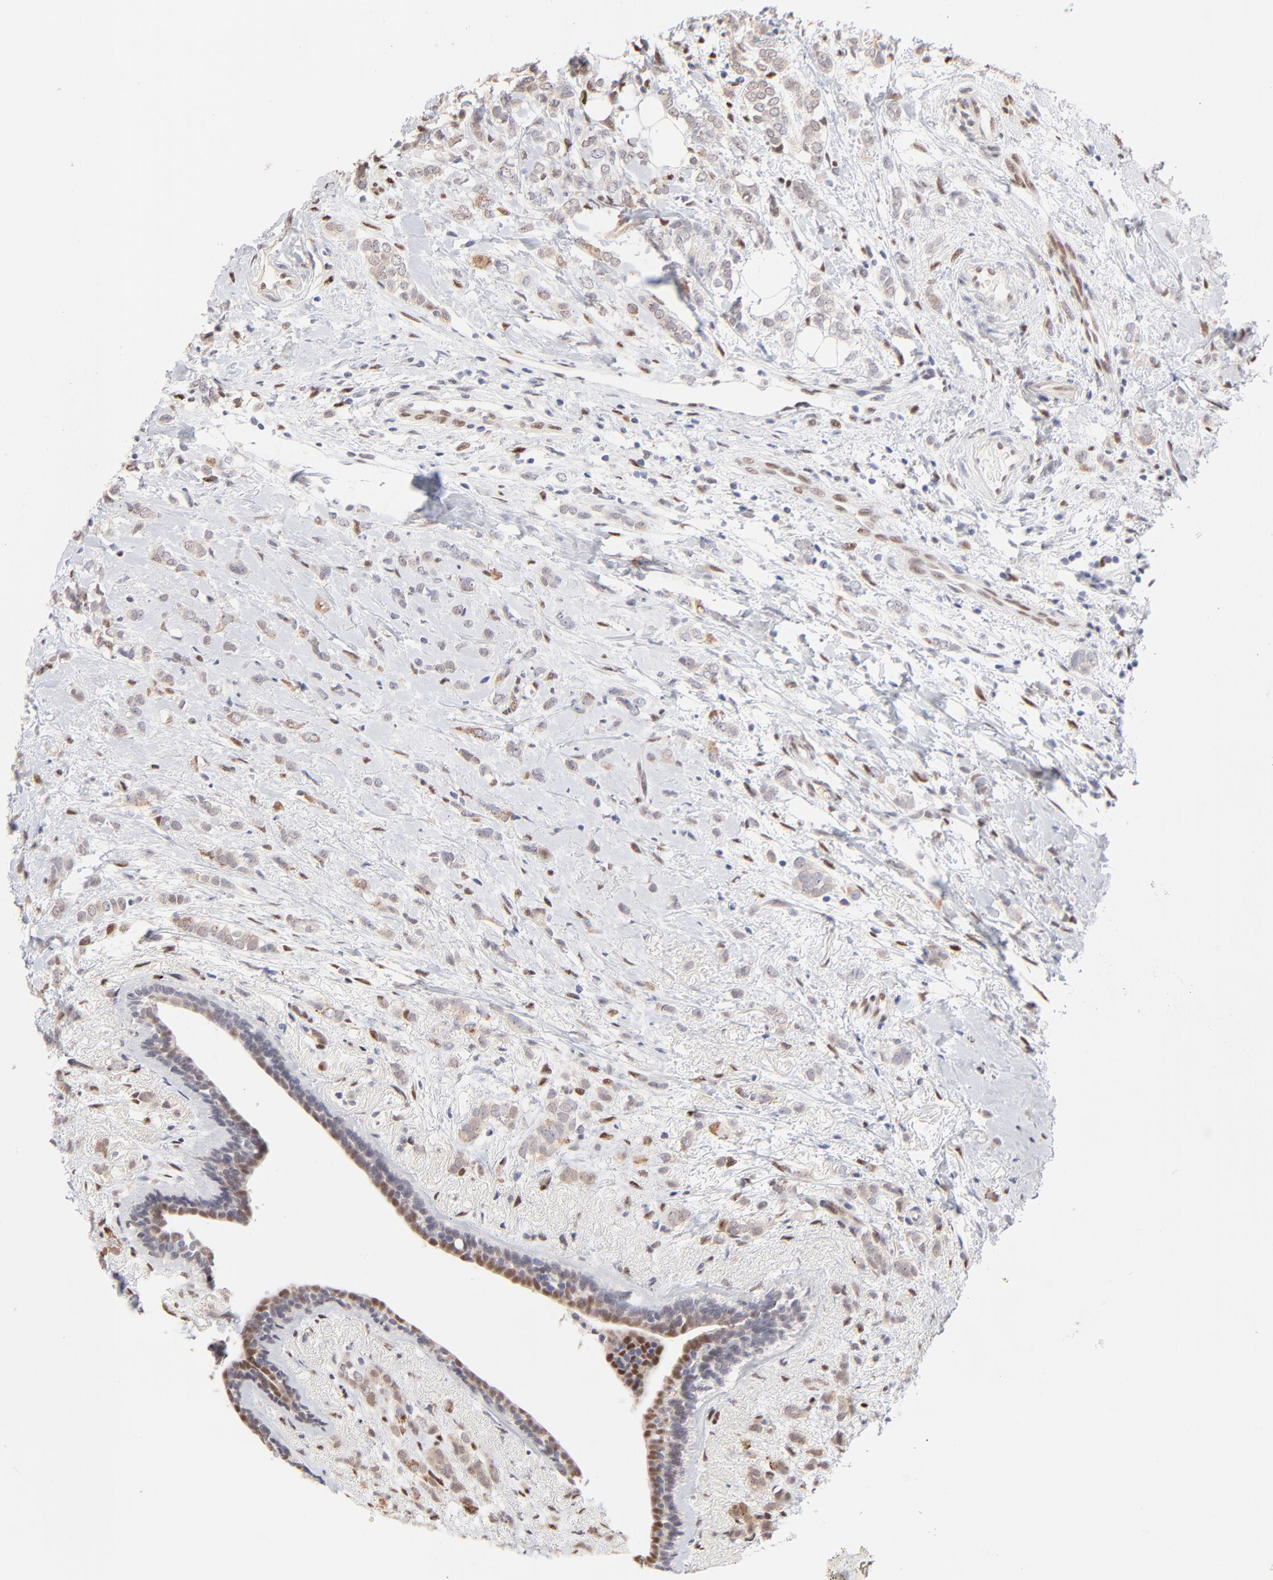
{"staining": {"intensity": "weak", "quantity": "<25%", "location": "cytoplasmic/membranous"}, "tissue": "breast cancer", "cell_type": "Tumor cells", "image_type": "cancer", "snomed": [{"axis": "morphology", "description": "Normal tissue, NOS"}, {"axis": "morphology", "description": "Lobular carcinoma"}, {"axis": "topography", "description": "Breast"}], "caption": "Breast cancer was stained to show a protein in brown. There is no significant staining in tumor cells.", "gene": "STAT3", "patient": {"sex": "female", "age": 47}}